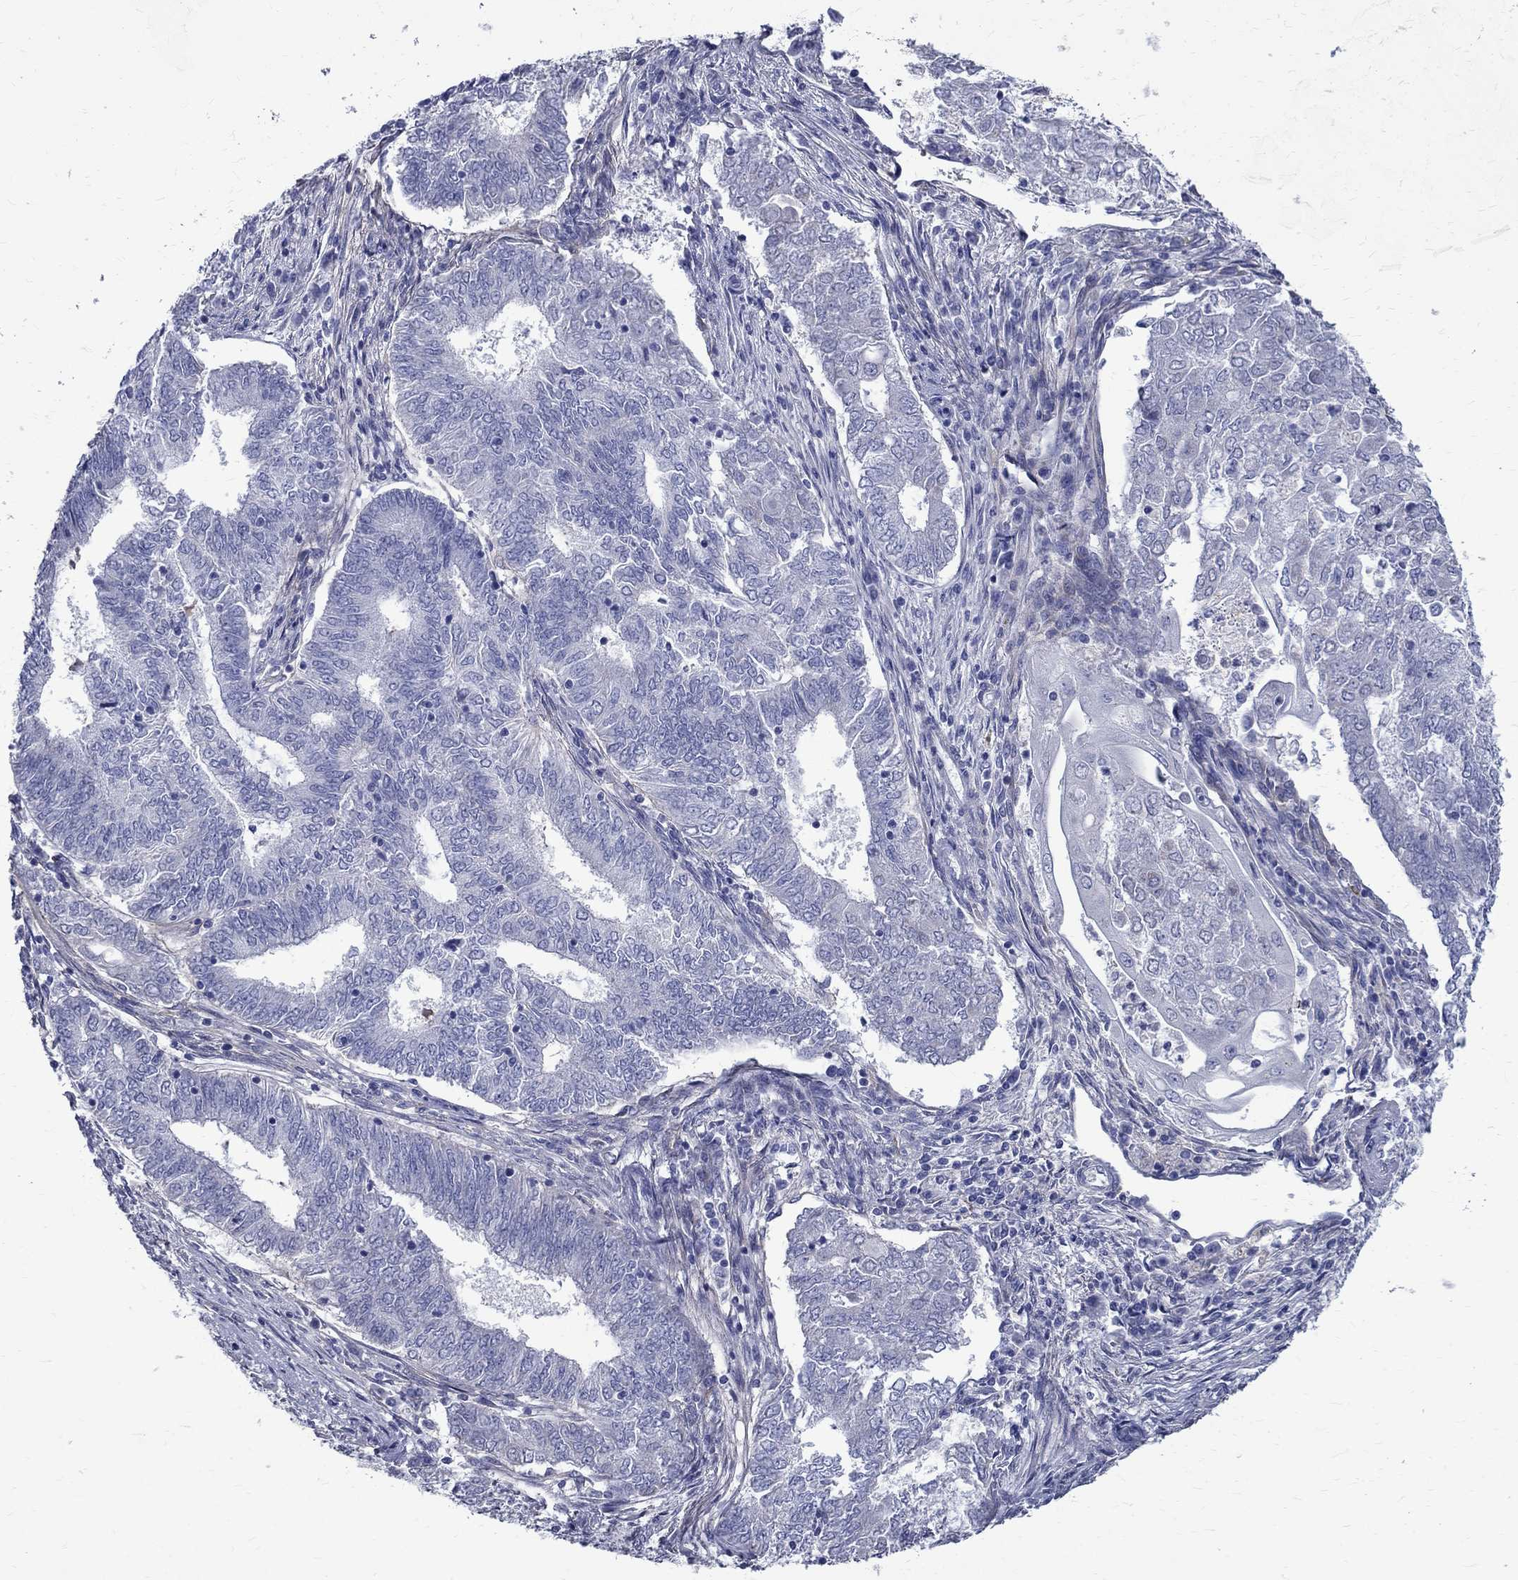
{"staining": {"intensity": "negative", "quantity": "none", "location": "none"}, "tissue": "endometrial cancer", "cell_type": "Tumor cells", "image_type": "cancer", "snomed": [{"axis": "morphology", "description": "Adenocarcinoma, NOS"}, {"axis": "topography", "description": "Endometrium"}], "caption": "IHC photomicrograph of endometrial cancer stained for a protein (brown), which shows no positivity in tumor cells.", "gene": "ANXA10", "patient": {"sex": "female", "age": 62}}